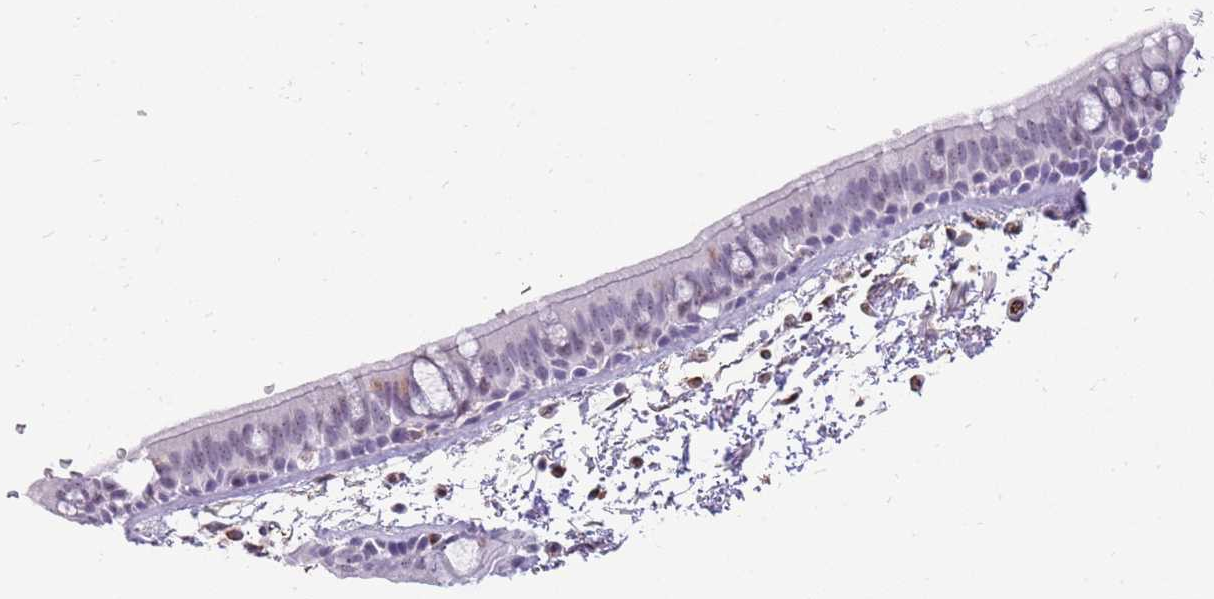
{"staining": {"intensity": "negative", "quantity": "none", "location": "none"}, "tissue": "bronchus", "cell_type": "Respiratory epithelial cells", "image_type": "normal", "snomed": [{"axis": "morphology", "description": "Normal tissue, NOS"}, {"axis": "topography", "description": "Lymph node"}, {"axis": "topography", "description": "Bronchus"}], "caption": "DAB immunohistochemical staining of normal bronchus demonstrates no significant expression in respiratory epithelial cells. (DAB (3,3'-diaminobenzidine) immunohistochemistry (IHC) with hematoxylin counter stain).", "gene": "ENSG00000271254", "patient": {"sex": "female", "age": 70}}